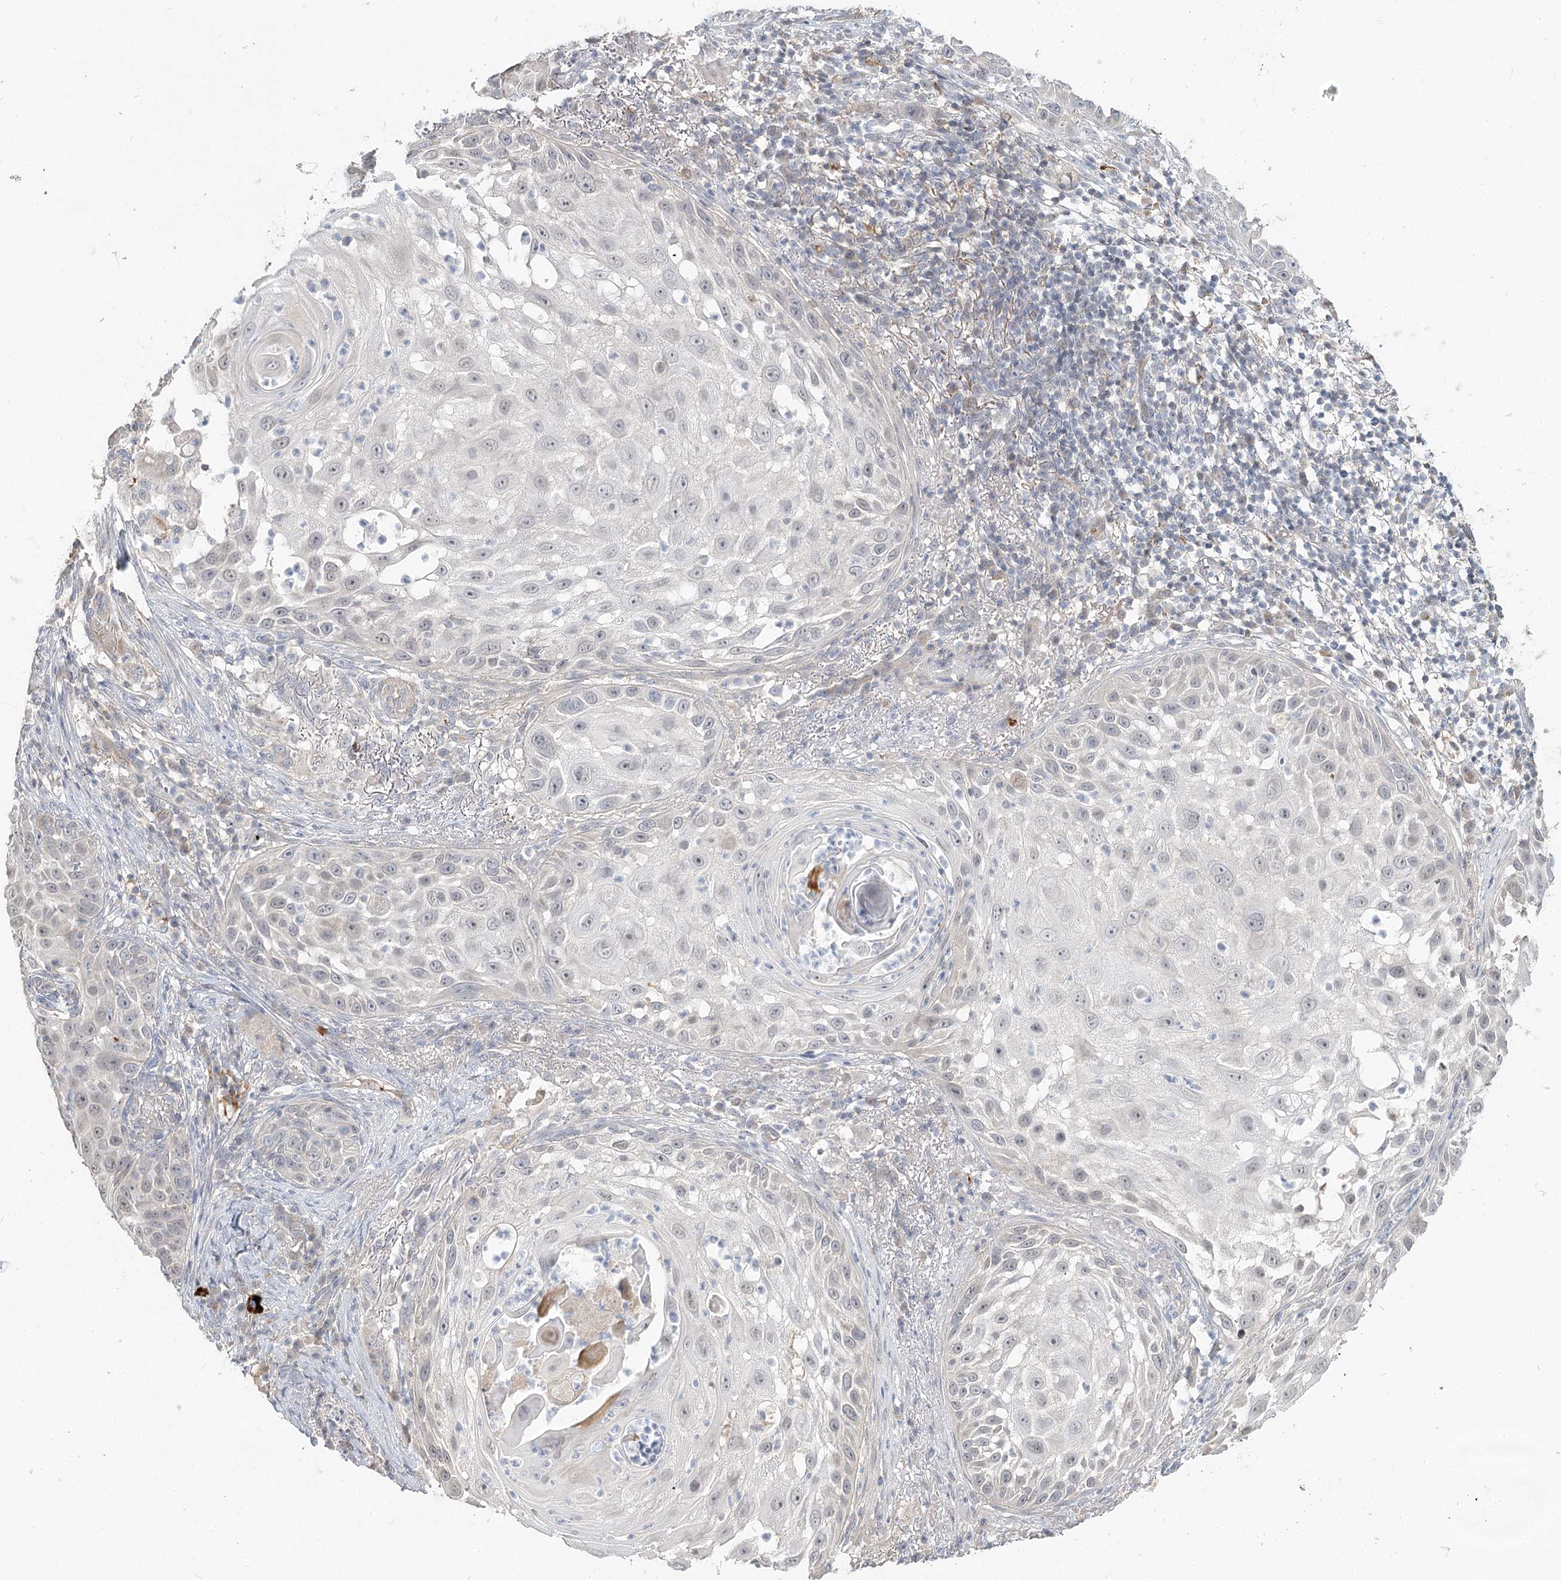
{"staining": {"intensity": "negative", "quantity": "none", "location": "none"}, "tissue": "skin cancer", "cell_type": "Tumor cells", "image_type": "cancer", "snomed": [{"axis": "morphology", "description": "Squamous cell carcinoma, NOS"}, {"axis": "topography", "description": "Skin"}], "caption": "Immunohistochemistry of squamous cell carcinoma (skin) shows no staining in tumor cells.", "gene": "GUCY2C", "patient": {"sex": "female", "age": 44}}